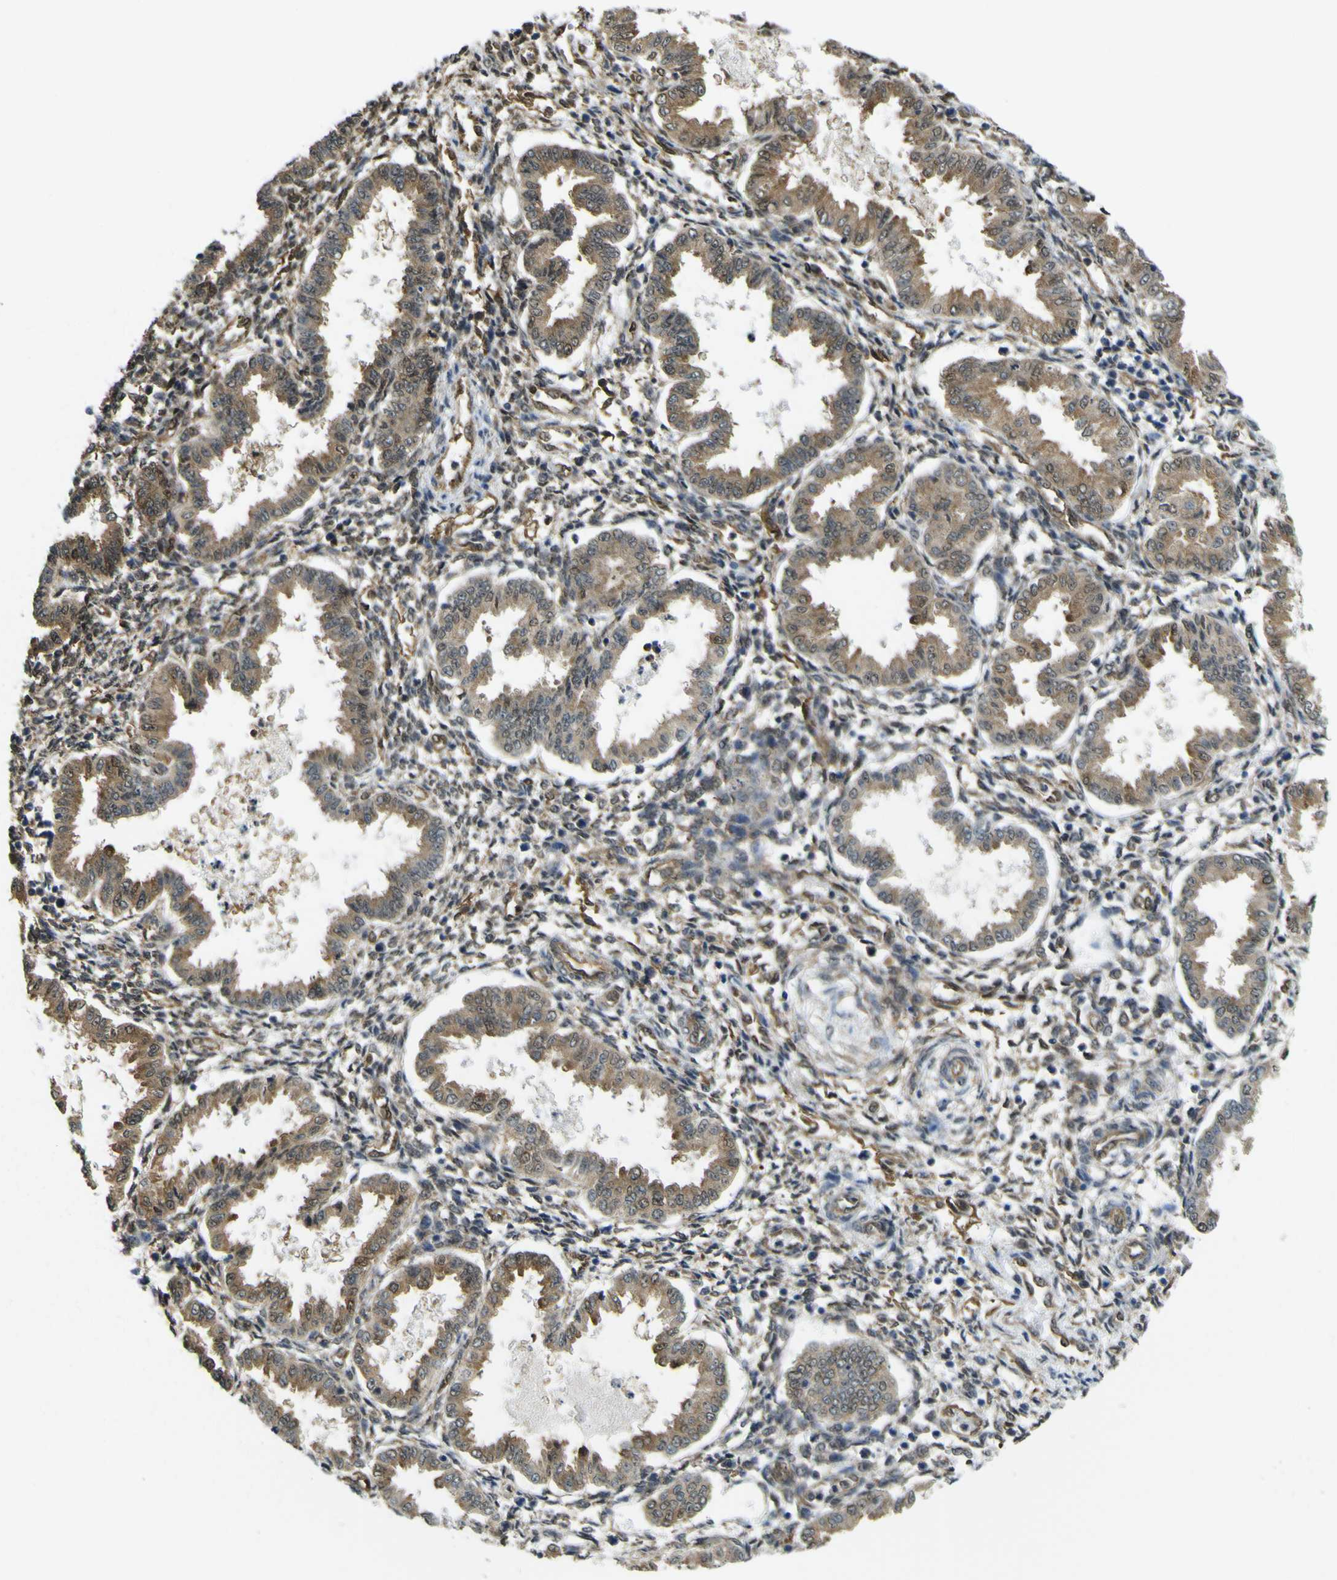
{"staining": {"intensity": "strong", "quantity": "25%-75%", "location": "cytoplasmic/membranous,nuclear"}, "tissue": "endometrium", "cell_type": "Cells in endometrial stroma", "image_type": "normal", "snomed": [{"axis": "morphology", "description": "Normal tissue, NOS"}, {"axis": "topography", "description": "Endometrium"}], "caption": "Brown immunohistochemical staining in benign human endometrium reveals strong cytoplasmic/membranous,nuclear expression in about 25%-75% of cells in endometrial stroma.", "gene": "YWHAG", "patient": {"sex": "female", "age": 33}}